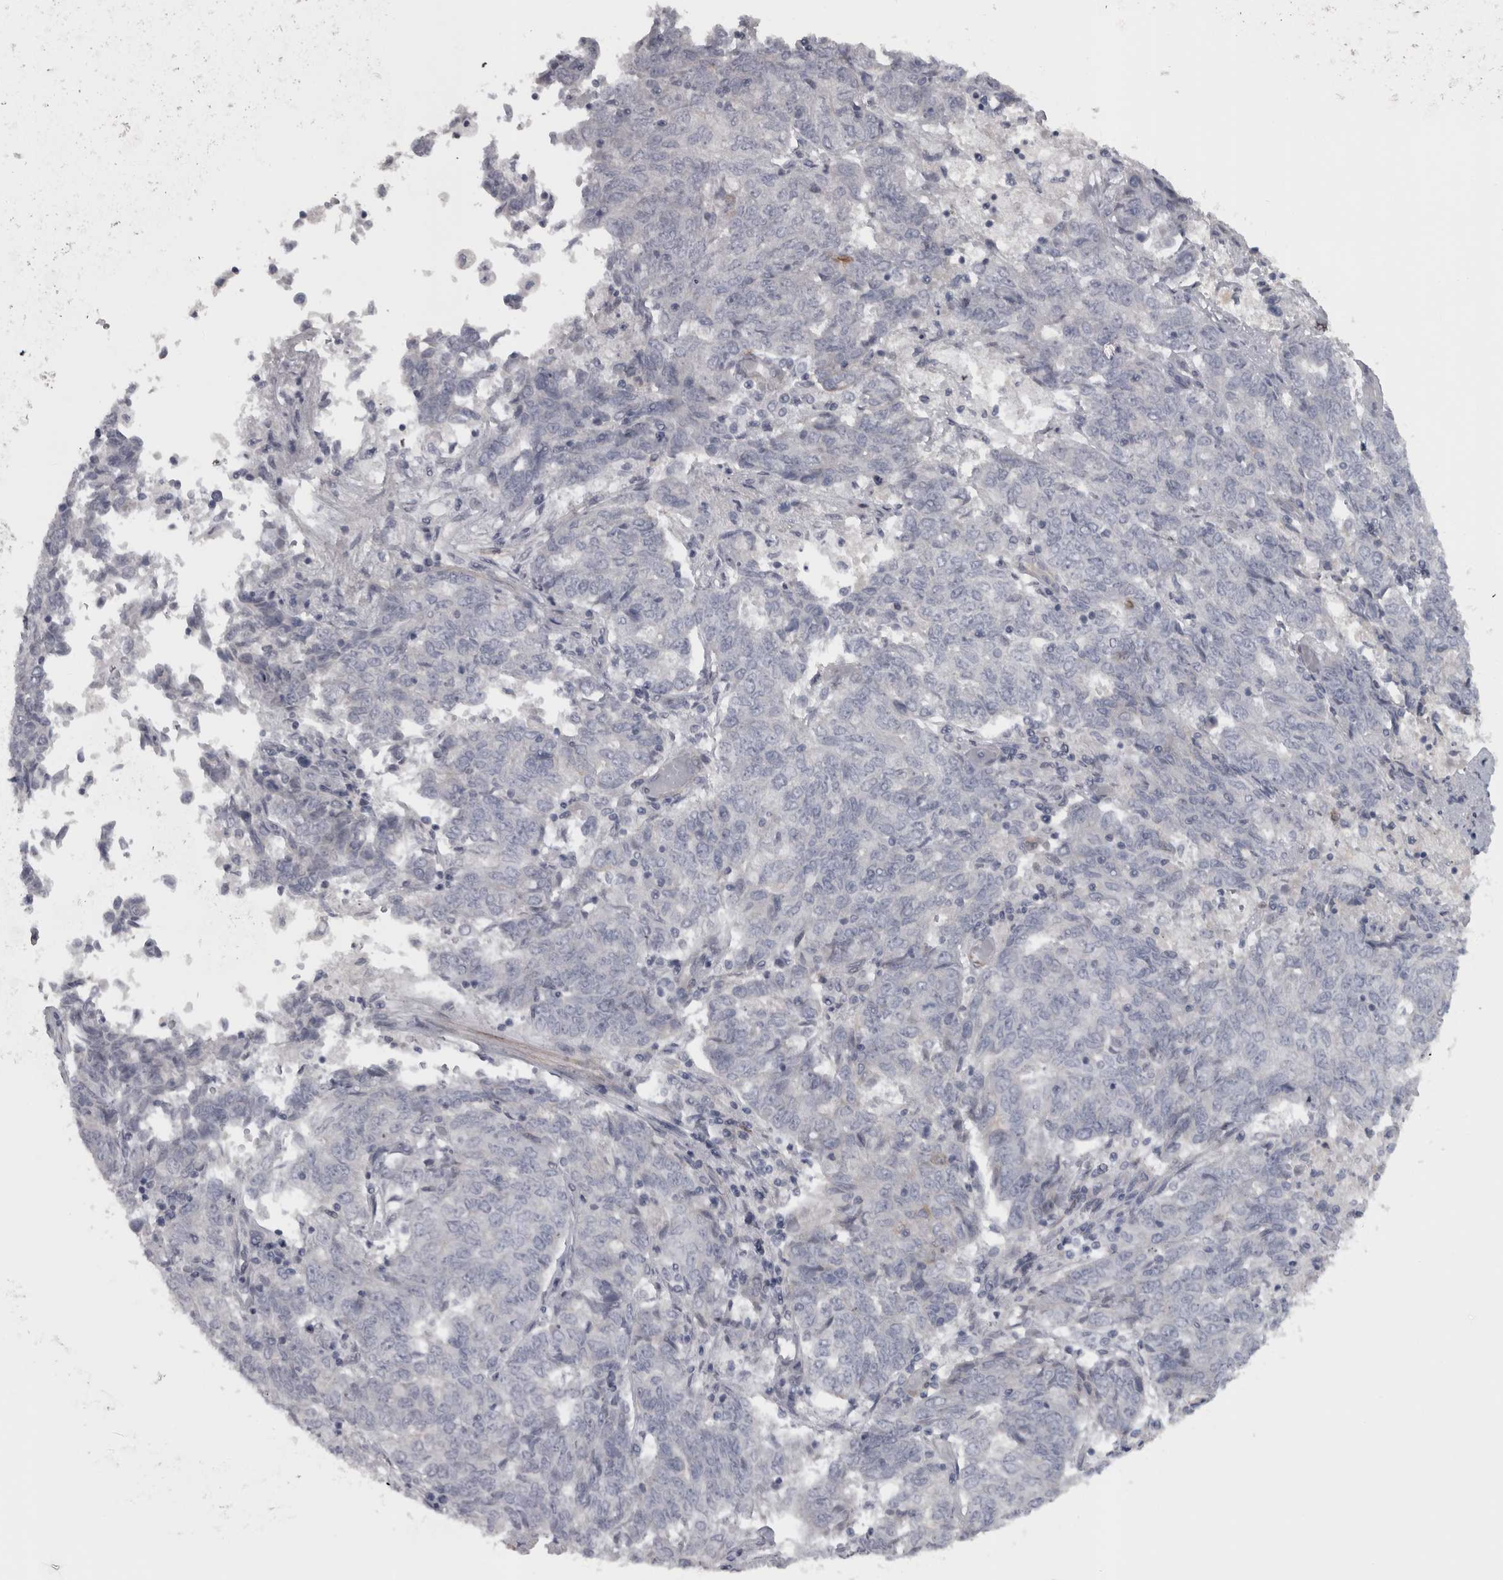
{"staining": {"intensity": "negative", "quantity": "none", "location": "none"}, "tissue": "endometrial cancer", "cell_type": "Tumor cells", "image_type": "cancer", "snomed": [{"axis": "morphology", "description": "Adenocarcinoma, NOS"}, {"axis": "topography", "description": "Endometrium"}], "caption": "High power microscopy micrograph of an immunohistochemistry micrograph of endometrial cancer, revealing no significant staining in tumor cells.", "gene": "PPP1R12B", "patient": {"sex": "female", "age": 80}}